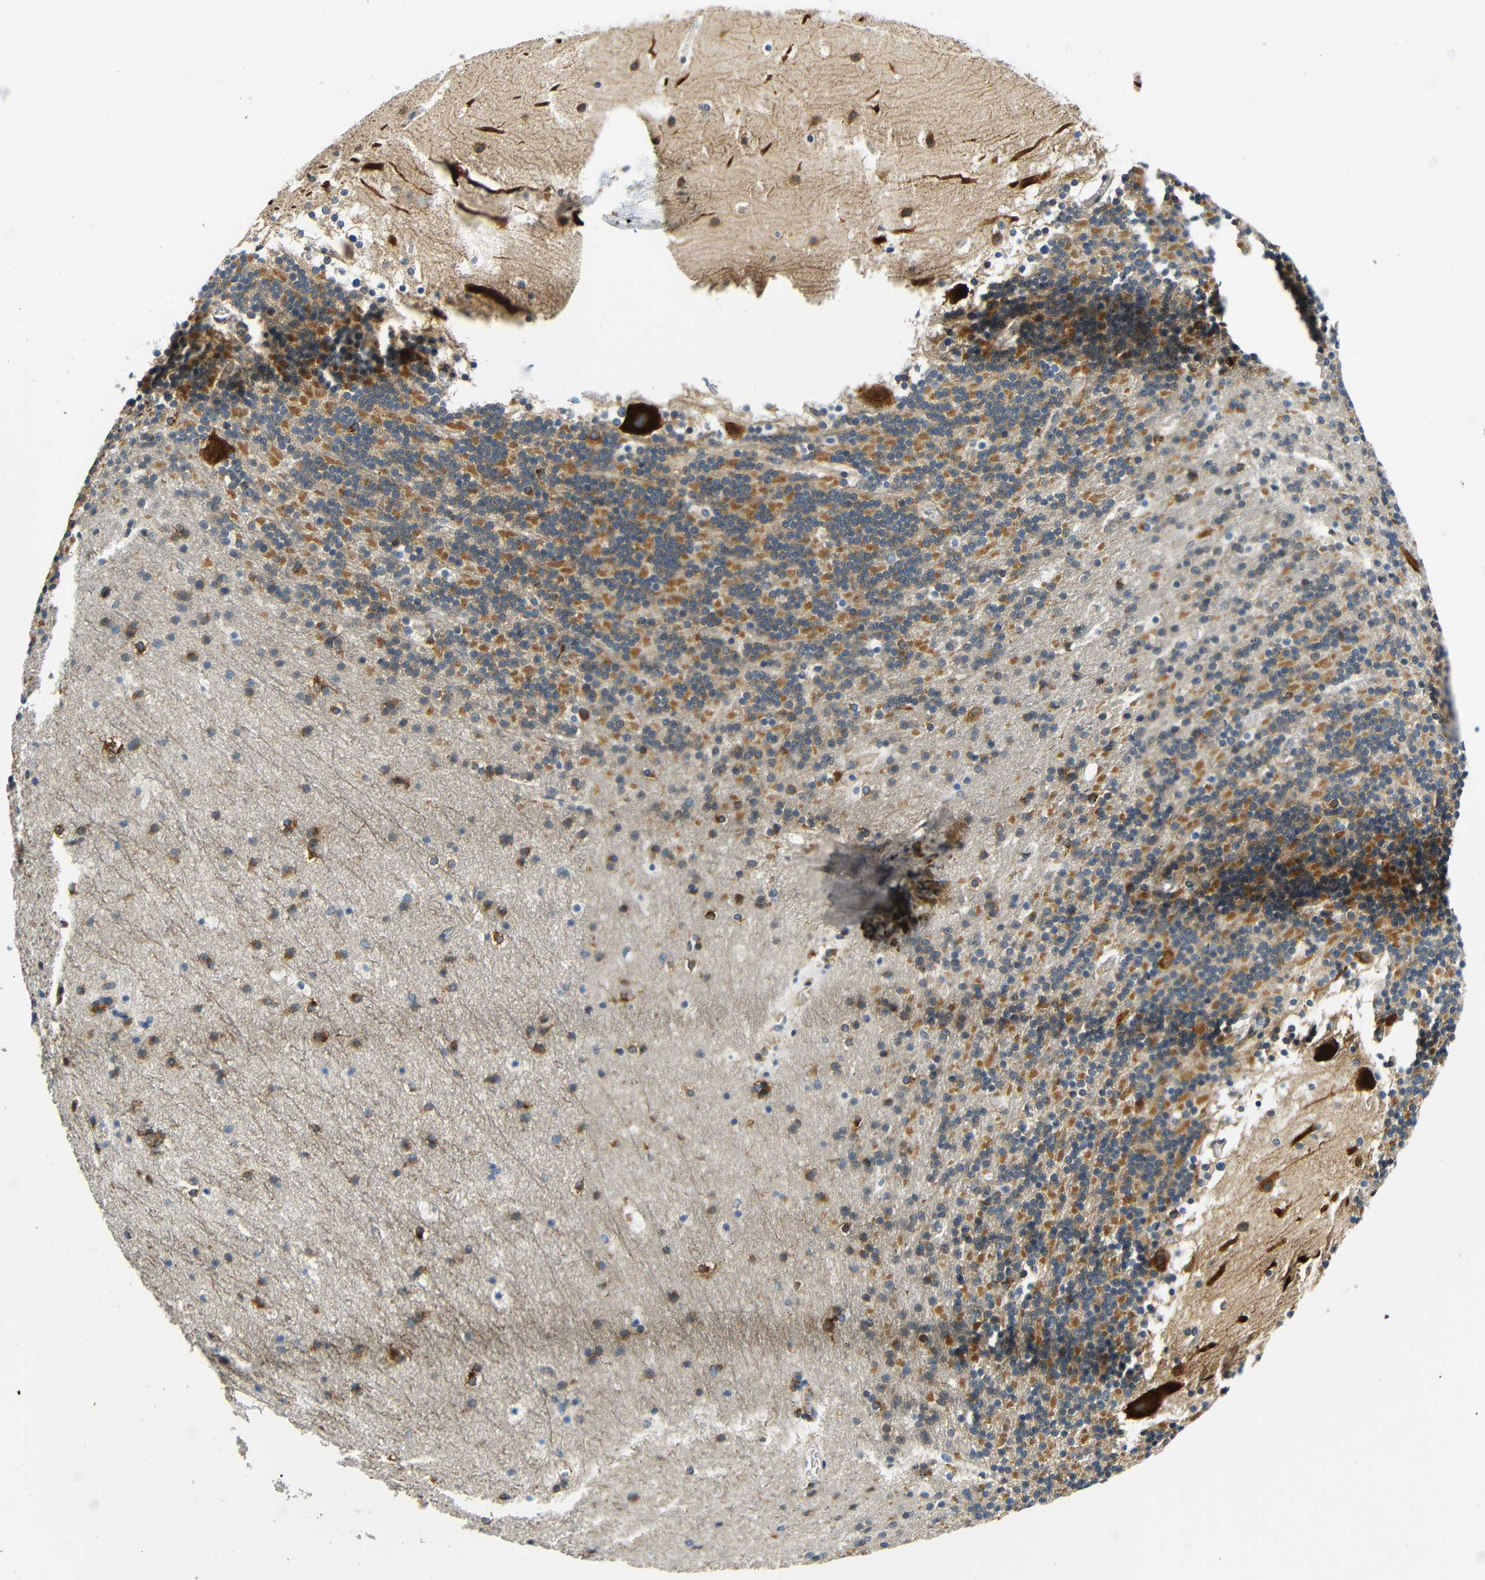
{"staining": {"intensity": "moderate", "quantity": "25%-75%", "location": "cytoplasmic/membranous"}, "tissue": "cerebellum", "cell_type": "Cells in granular layer", "image_type": "normal", "snomed": [{"axis": "morphology", "description": "Normal tissue, NOS"}, {"axis": "topography", "description": "Cerebellum"}], "caption": "This micrograph exhibits immunohistochemistry (IHC) staining of unremarkable cerebellum, with medium moderate cytoplasmic/membranous expression in about 25%-75% of cells in granular layer.", "gene": "VAPB", "patient": {"sex": "male", "age": 45}}